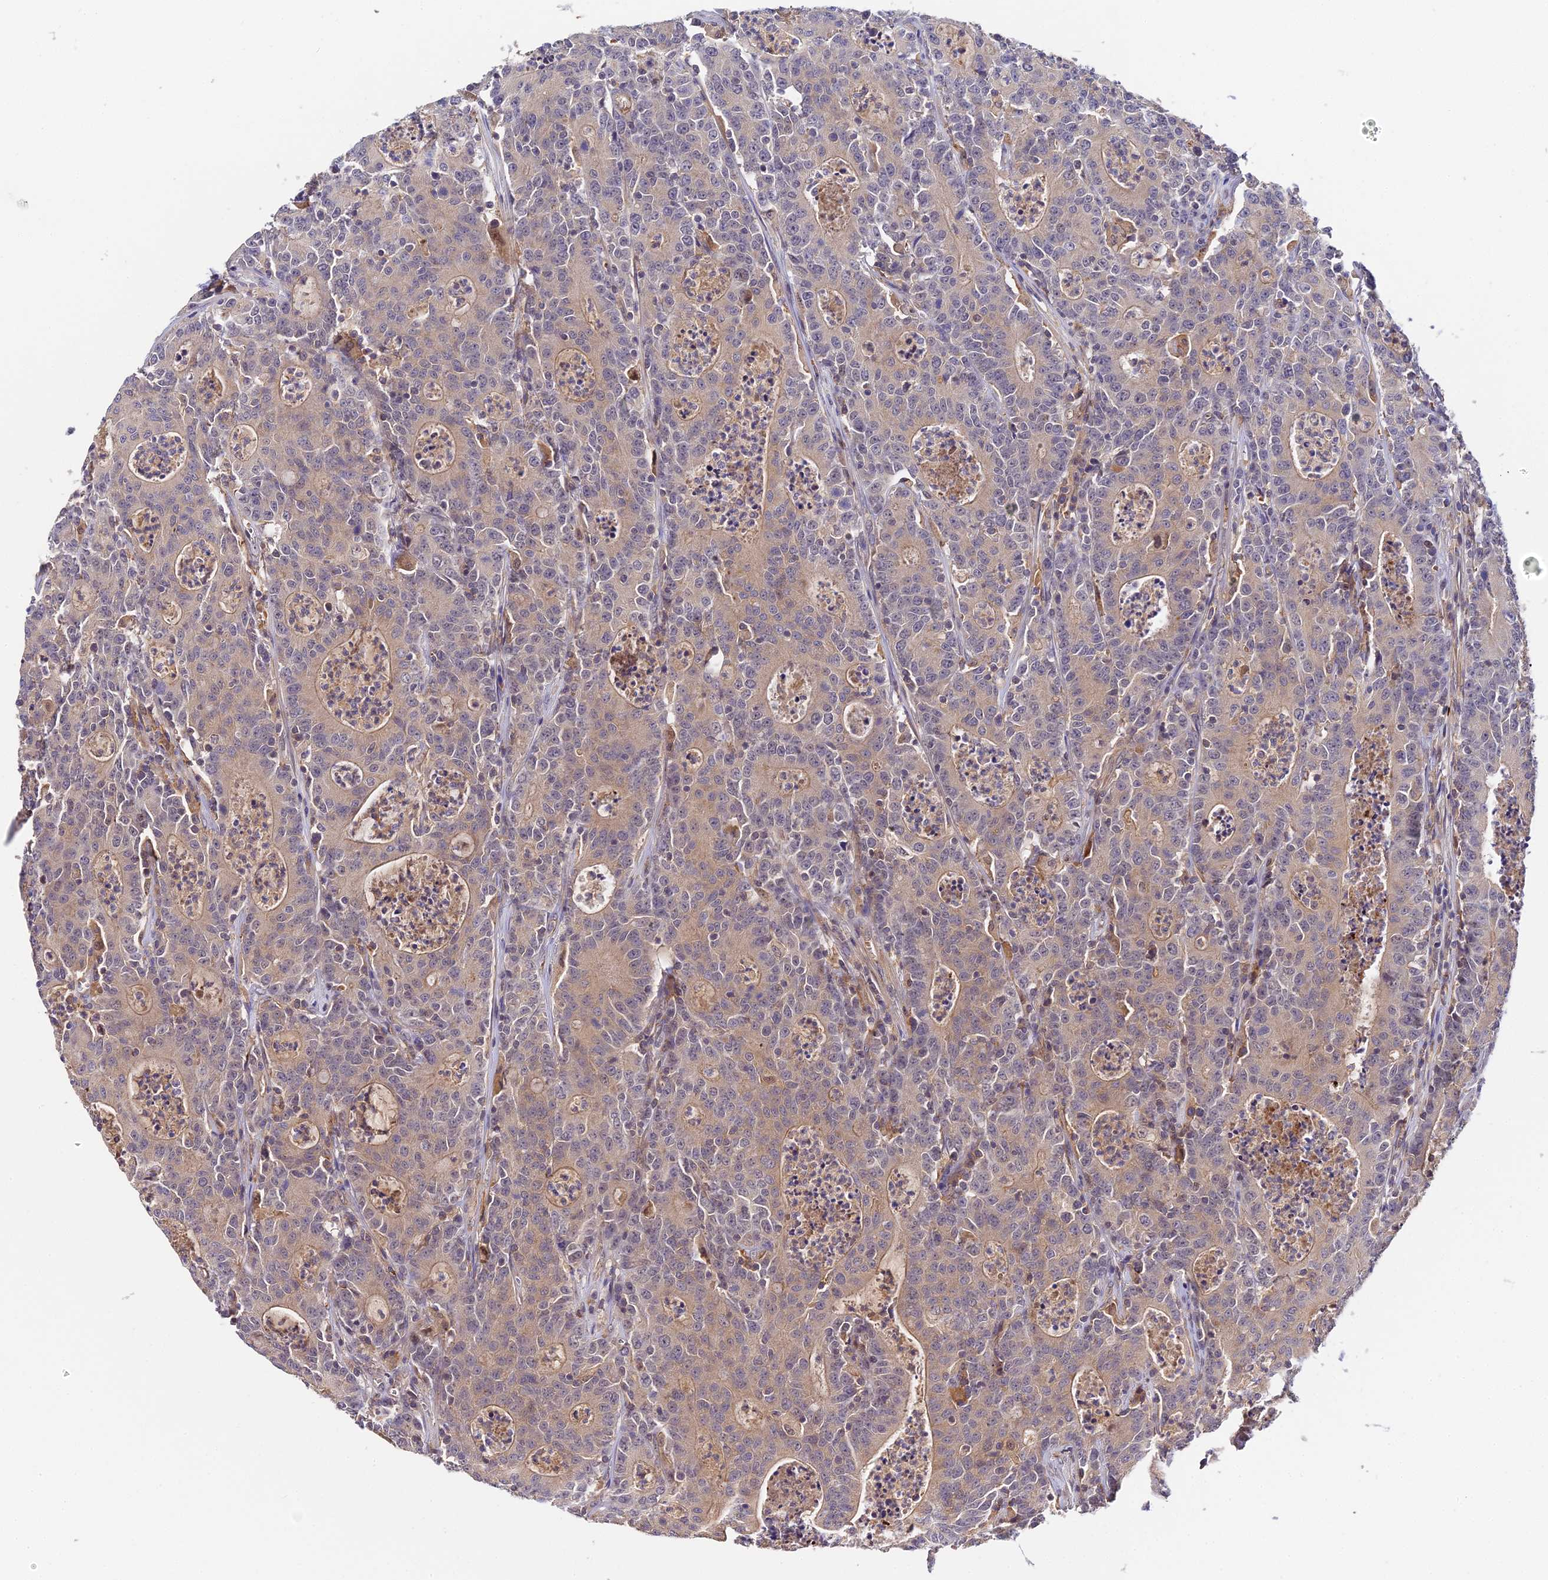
{"staining": {"intensity": "weak", "quantity": ">75%", "location": "cytoplasmic/membranous"}, "tissue": "colorectal cancer", "cell_type": "Tumor cells", "image_type": "cancer", "snomed": [{"axis": "morphology", "description": "Adenocarcinoma, NOS"}, {"axis": "topography", "description": "Colon"}], "caption": "Weak cytoplasmic/membranous protein staining is seen in about >75% of tumor cells in colorectal cancer.", "gene": "ZBED8", "patient": {"sex": "male", "age": 83}}